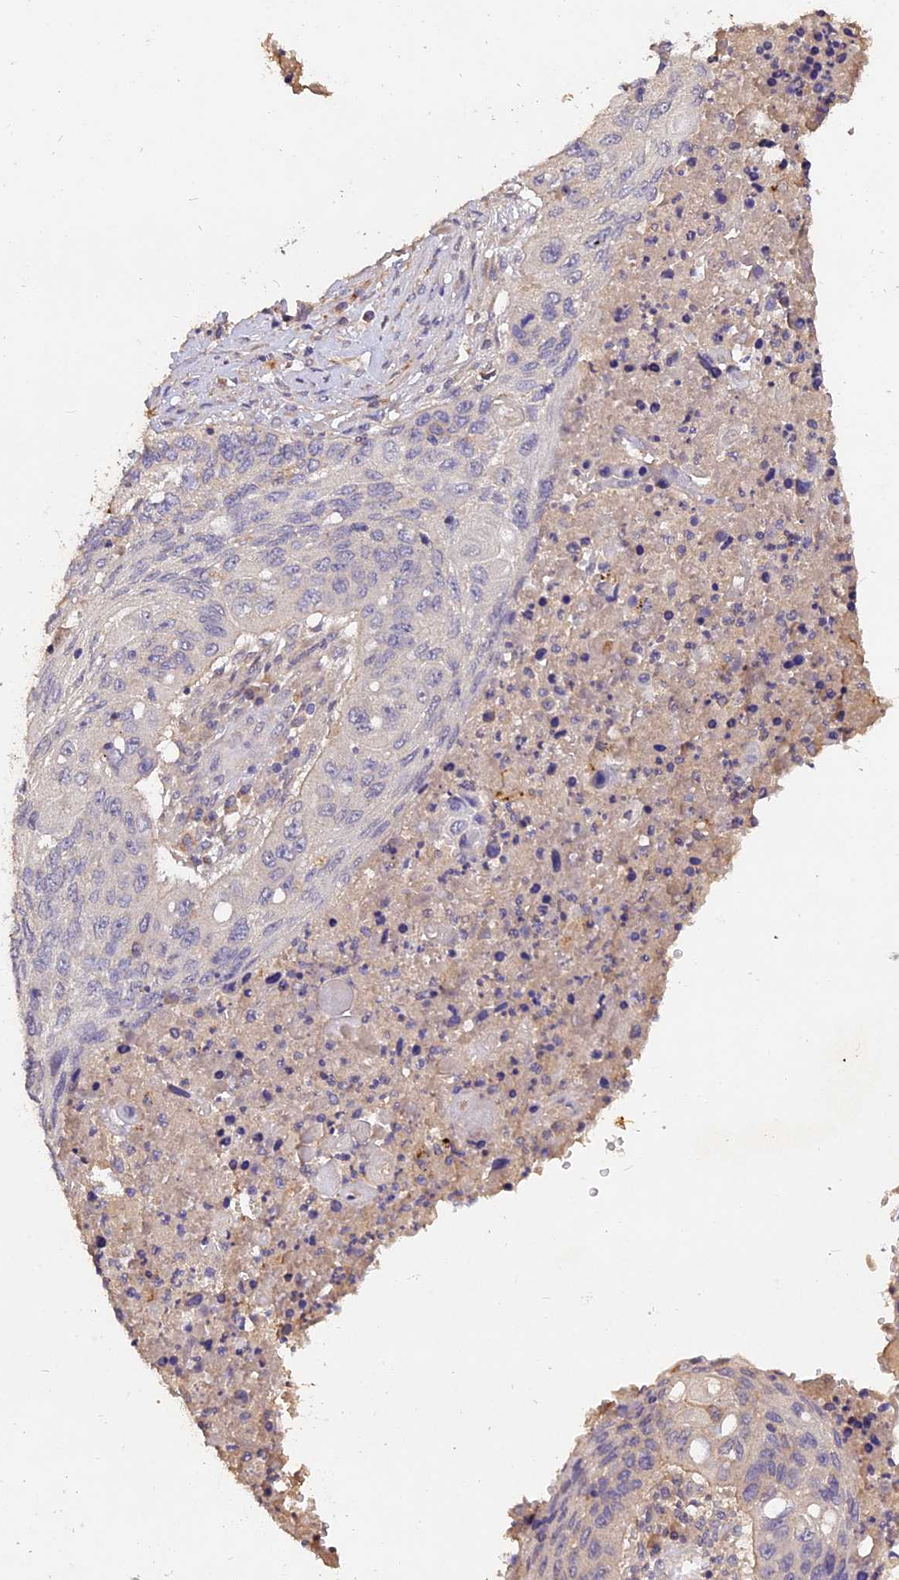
{"staining": {"intensity": "negative", "quantity": "none", "location": "none"}, "tissue": "lung cancer", "cell_type": "Tumor cells", "image_type": "cancer", "snomed": [{"axis": "morphology", "description": "Squamous cell carcinoma, NOS"}, {"axis": "topography", "description": "Lung"}], "caption": "Human lung cancer (squamous cell carcinoma) stained for a protein using immunohistochemistry demonstrates no positivity in tumor cells.", "gene": "SLC26A4", "patient": {"sex": "female", "age": 63}}